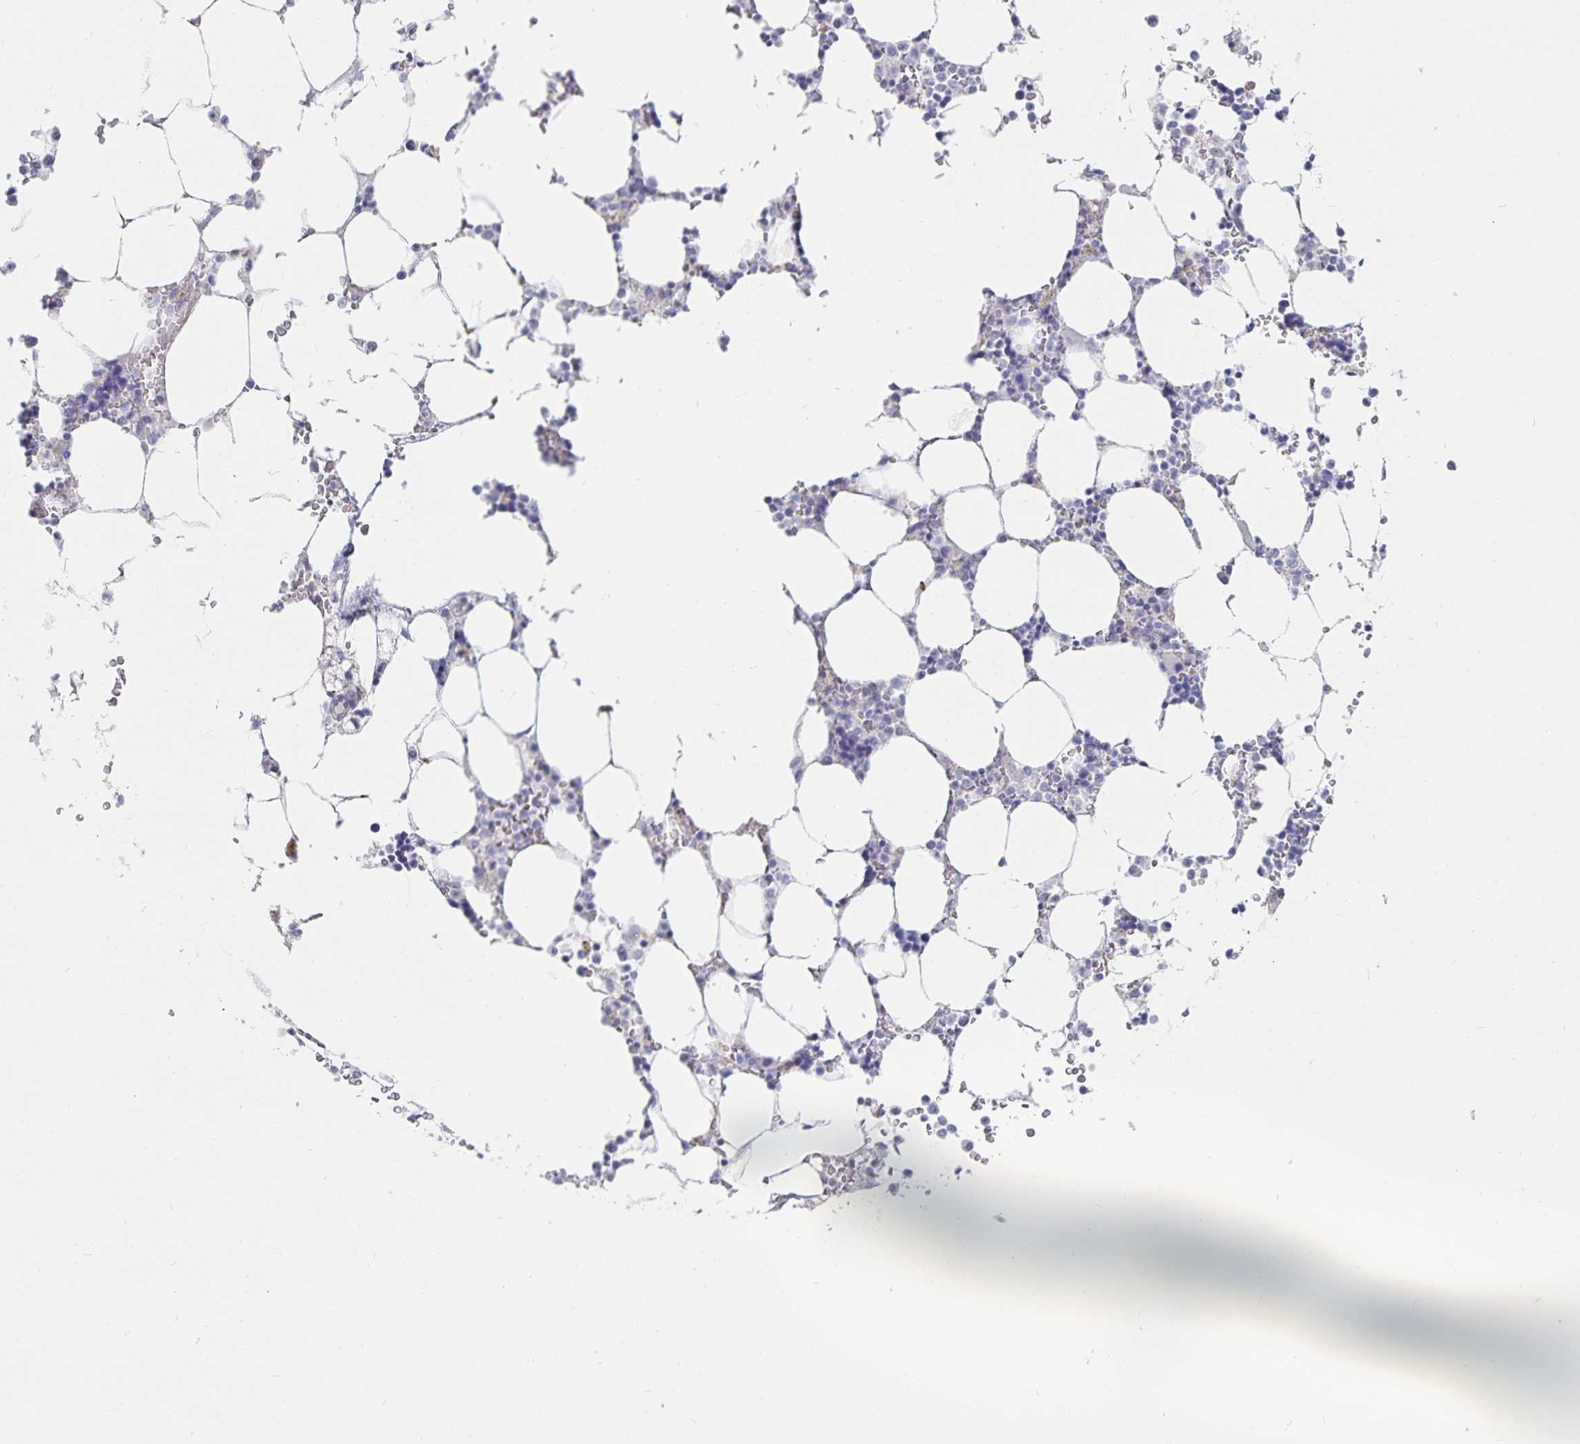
{"staining": {"intensity": "negative", "quantity": "none", "location": "none"}, "tissue": "bone marrow", "cell_type": "Hematopoietic cells", "image_type": "normal", "snomed": [{"axis": "morphology", "description": "Normal tissue, NOS"}, {"axis": "topography", "description": "Bone marrow"}], "caption": "Bone marrow stained for a protein using immunohistochemistry (IHC) reveals no staining hematopoietic cells.", "gene": "S100G", "patient": {"sex": "male", "age": 64}}